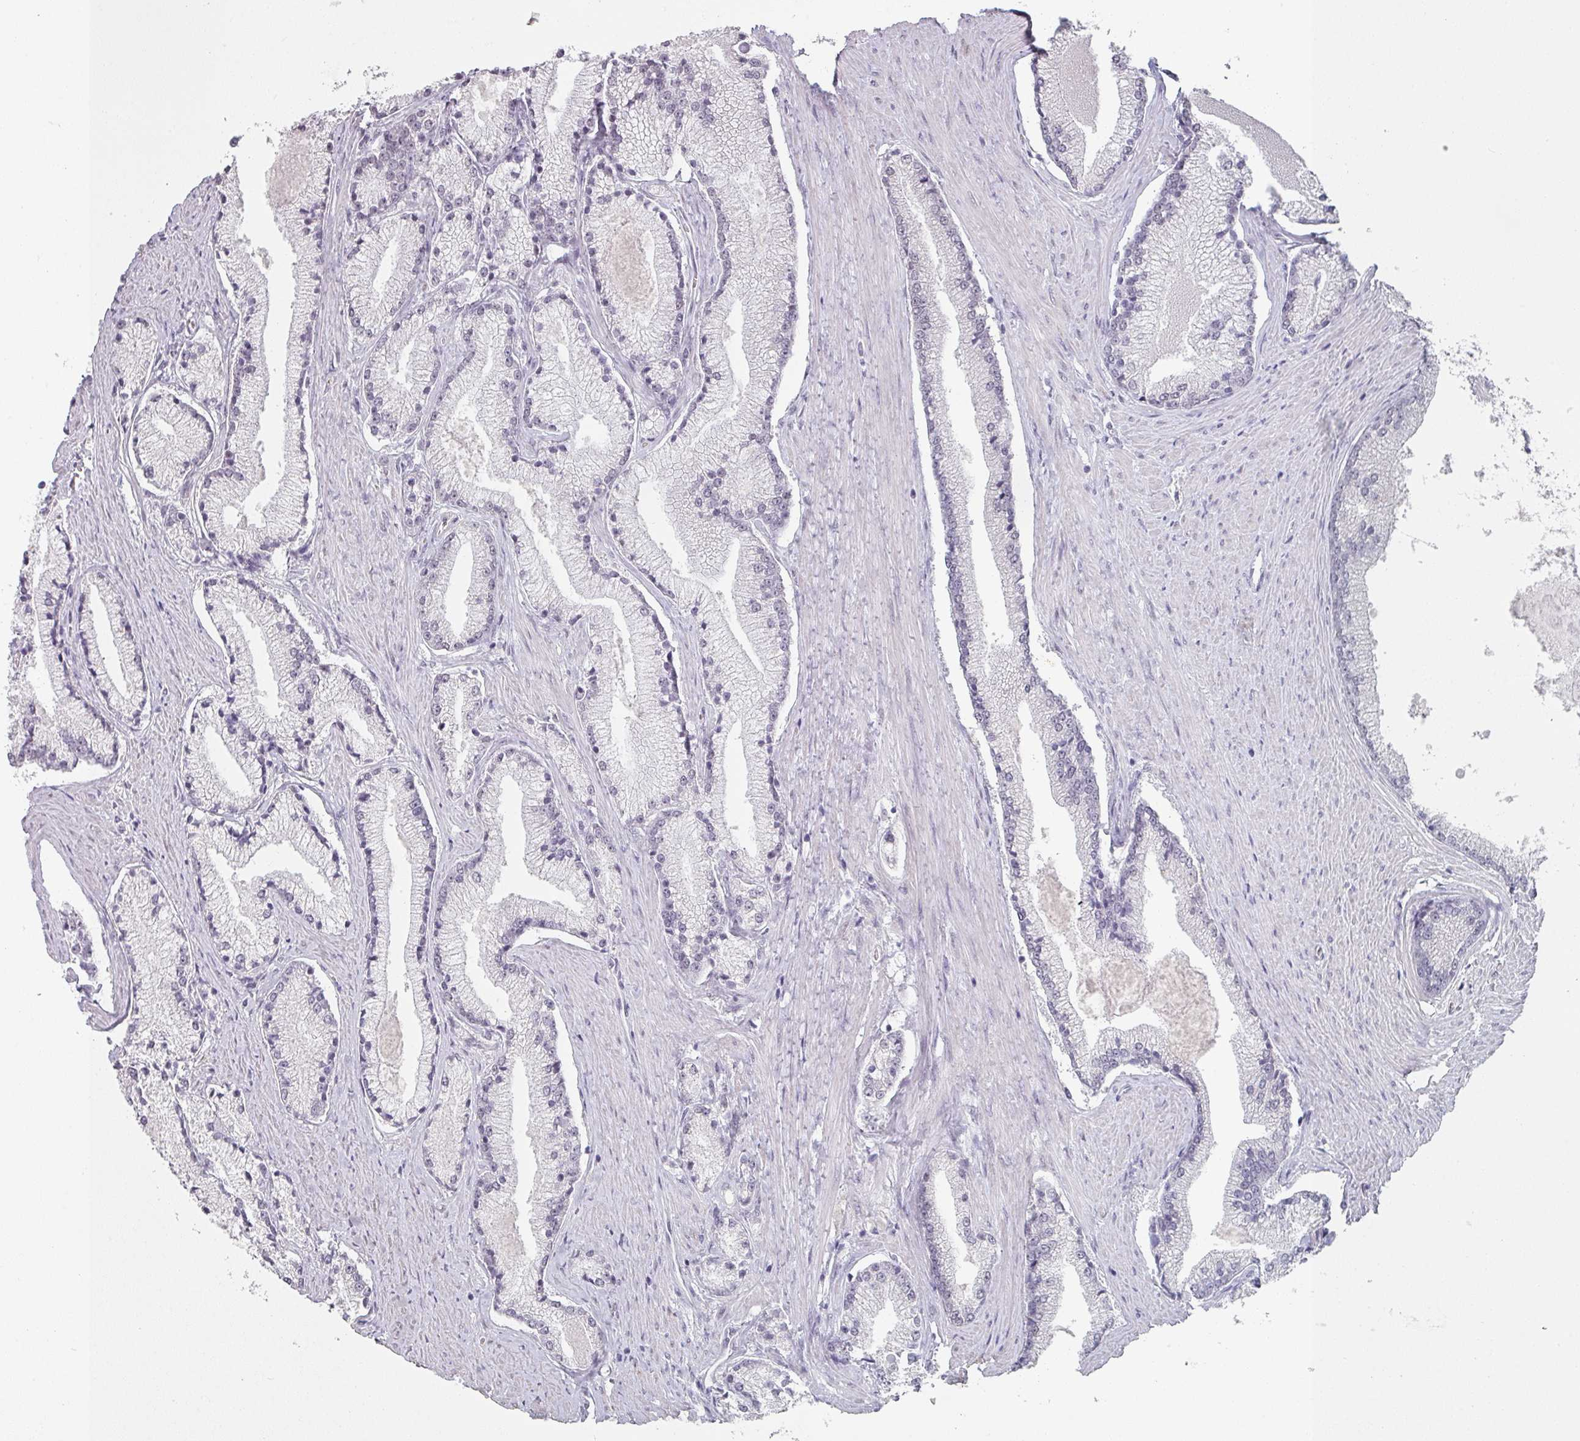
{"staining": {"intensity": "negative", "quantity": "none", "location": "none"}, "tissue": "prostate cancer", "cell_type": "Tumor cells", "image_type": "cancer", "snomed": [{"axis": "morphology", "description": "Adenocarcinoma, High grade"}, {"axis": "topography", "description": "Prostate"}], "caption": "Protein analysis of prostate cancer (high-grade adenocarcinoma) exhibits no significant positivity in tumor cells.", "gene": "SPRR1A", "patient": {"sex": "male", "age": 67}}